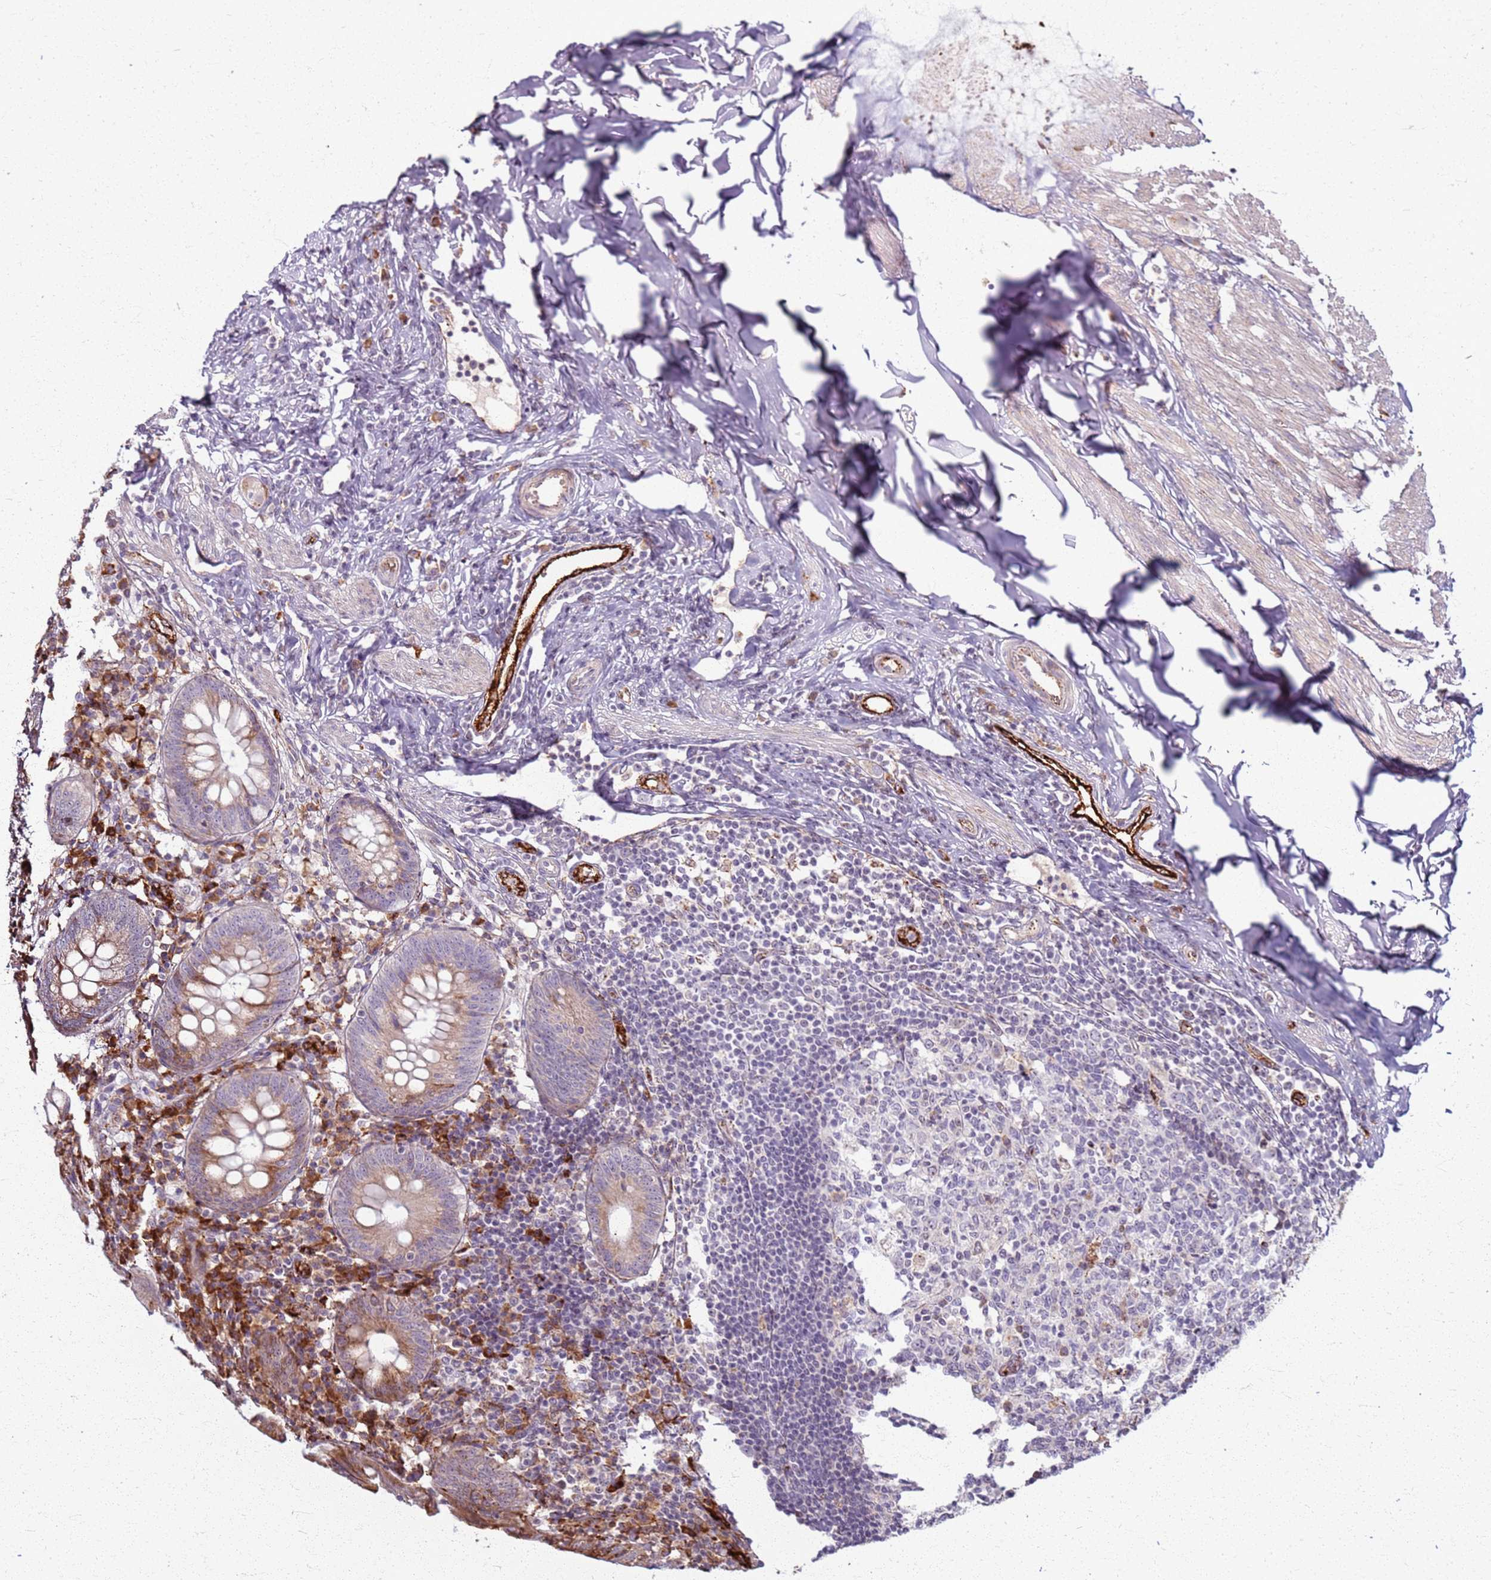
{"staining": {"intensity": "moderate", "quantity": ">75%", "location": "cytoplasmic/membranous"}, "tissue": "appendix", "cell_type": "Glandular cells", "image_type": "normal", "snomed": [{"axis": "morphology", "description": "Normal tissue, NOS"}, {"axis": "topography", "description": "Appendix"}], "caption": "Immunohistochemistry (IHC) micrograph of benign human appendix stained for a protein (brown), which demonstrates medium levels of moderate cytoplasmic/membranous expression in approximately >75% of glandular cells.", "gene": "KRI1", "patient": {"sex": "female", "age": 54}}